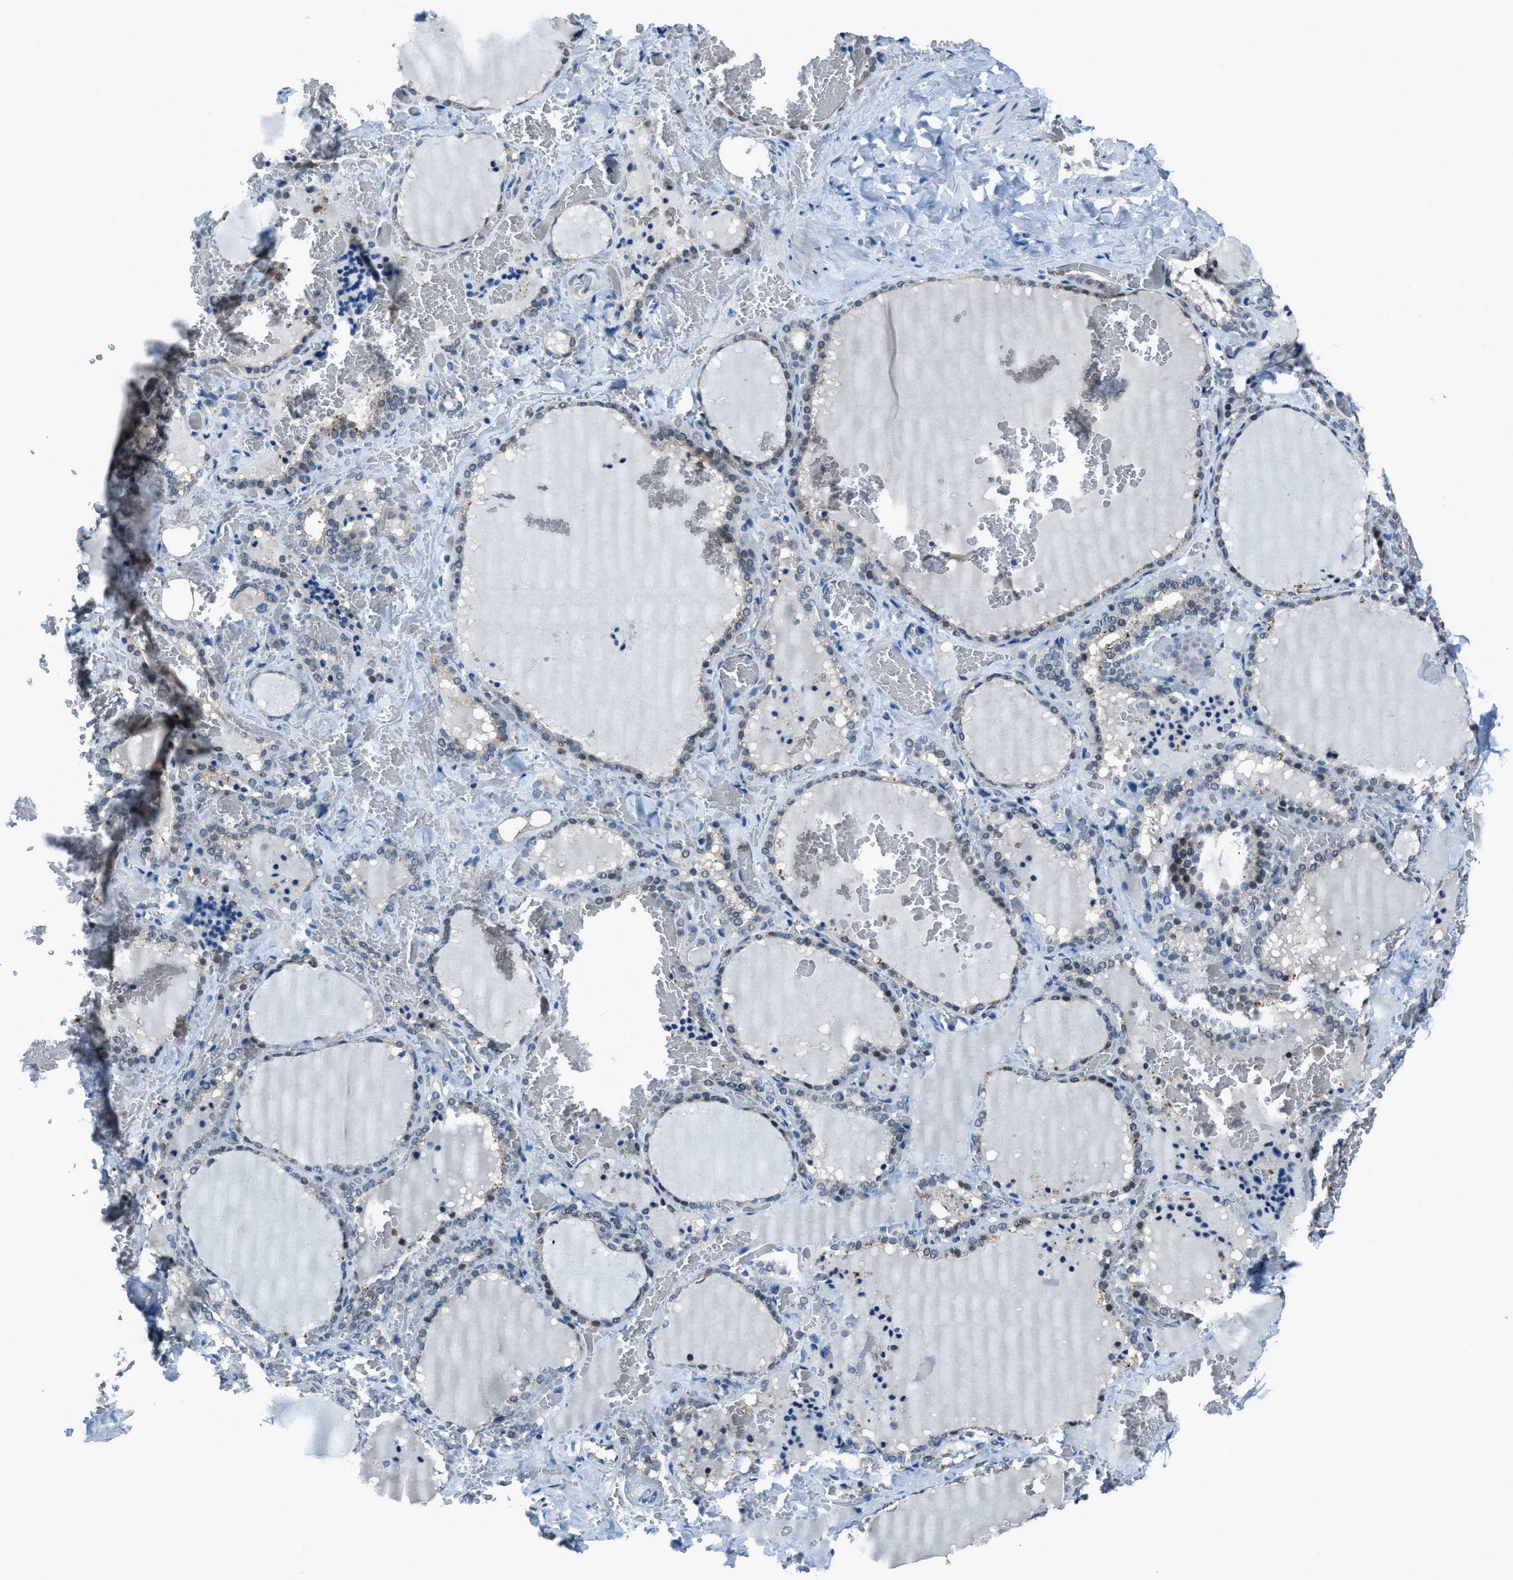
{"staining": {"intensity": "negative", "quantity": "none", "location": "none"}, "tissue": "thyroid gland", "cell_type": "Glandular cells", "image_type": "normal", "snomed": [{"axis": "morphology", "description": "Normal tissue, NOS"}, {"axis": "topography", "description": "Thyroid gland"}], "caption": "Immunohistochemical staining of benign human thyroid gland demonstrates no significant staining in glandular cells.", "gene": "DUSP19", "patient": {"sex": "female", "age": 22}}